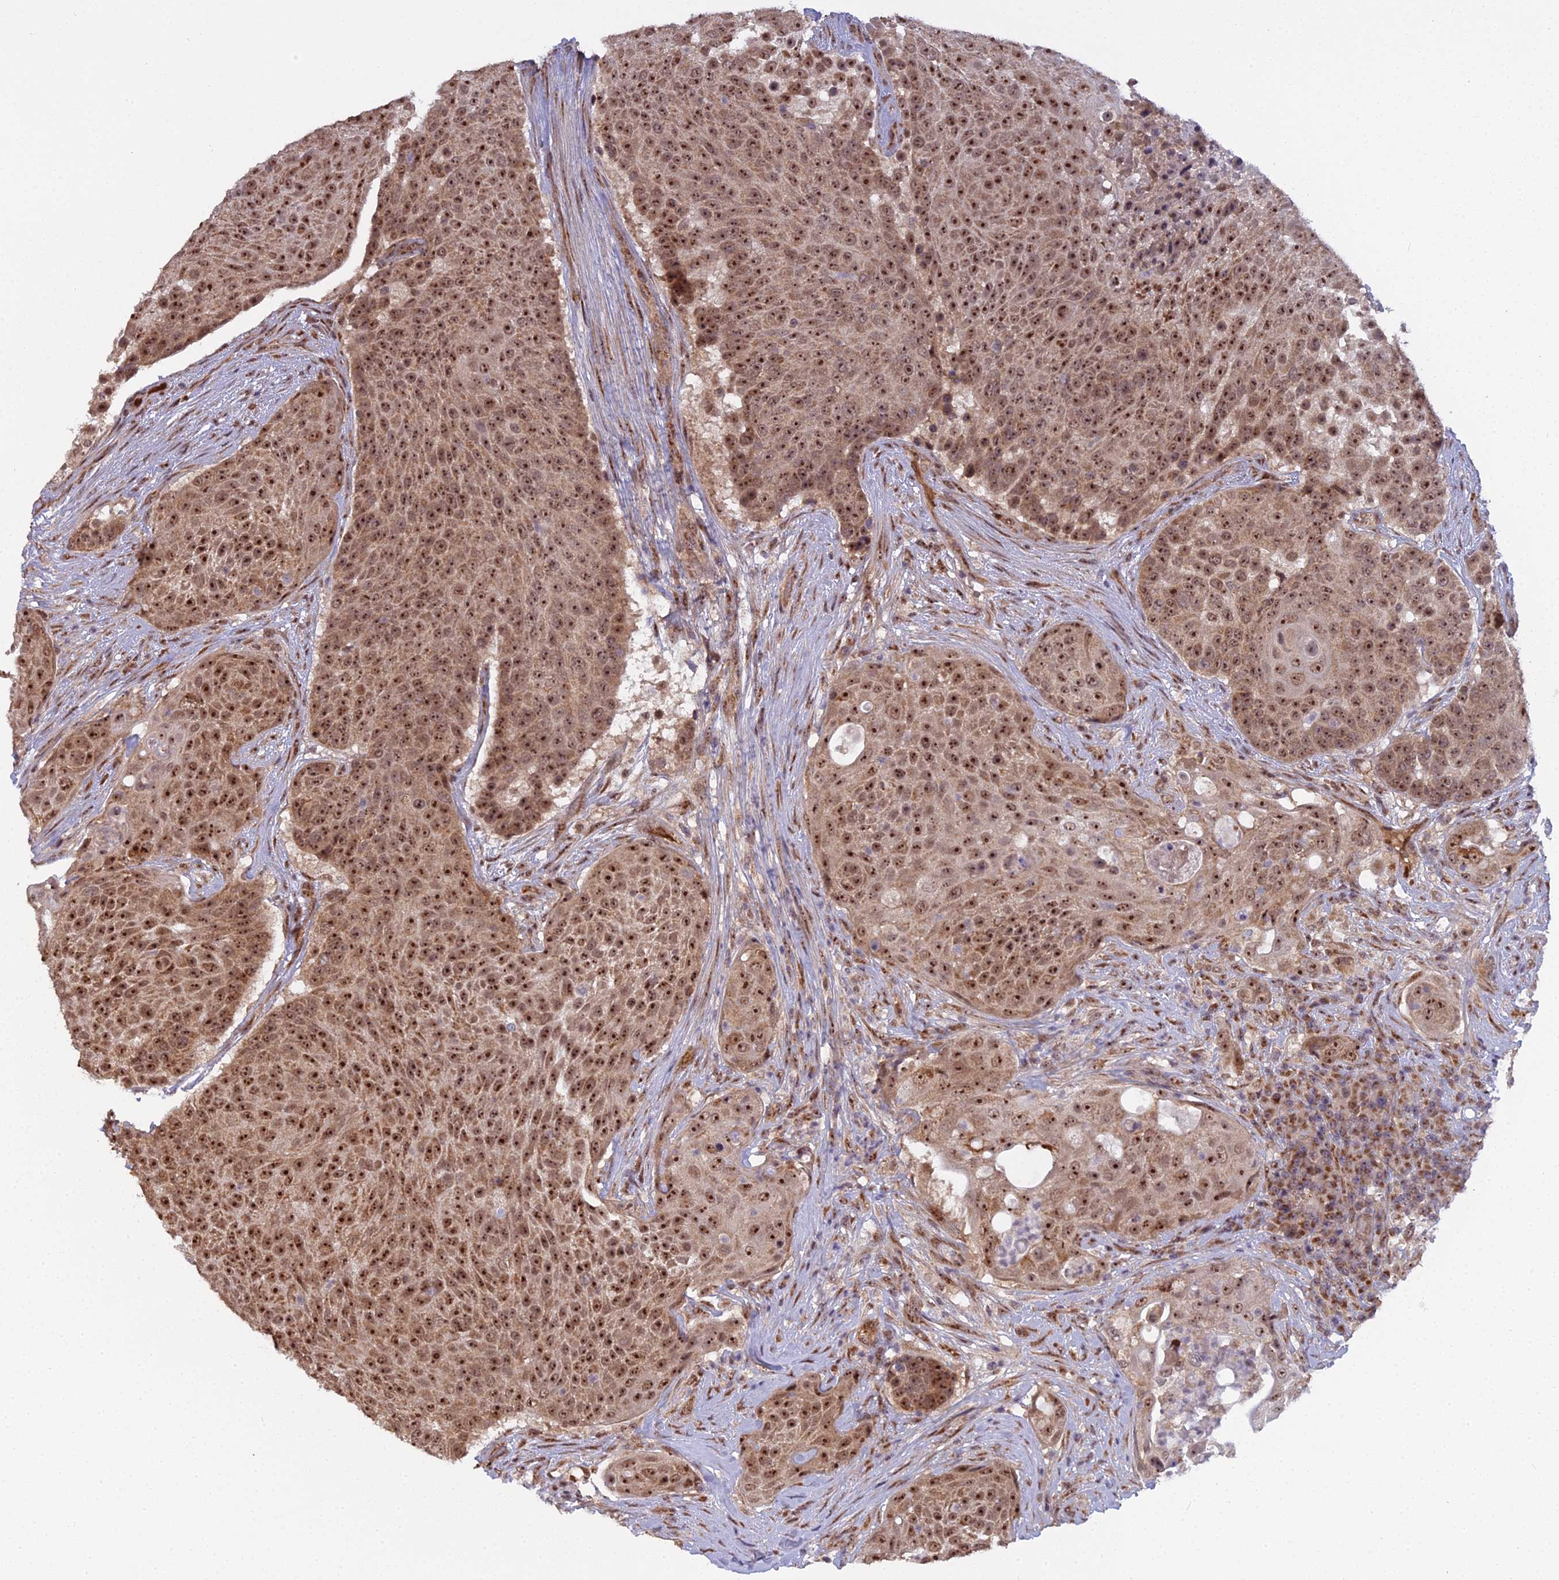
{"staining": {"intensity": "strong", "quantity": ">75%", "location": "nuclear"}, "tissue": "urothelial cancer", "cell_type": "Tumor cells", "image_type": "cancer", "snomed": [{"axis": "morphology", "description": "Urothelial carcinoma, High grade"}, {"axis": "topography", "description": "Urinary bladder"}], "caption": "A high amount of strong nuclear expression is present in about >75% of tumor cells in urothelial carcinoma (high-grade) tissue.", "gene": "MEOX1", "patient": {"sex": "female", "age": 63}}